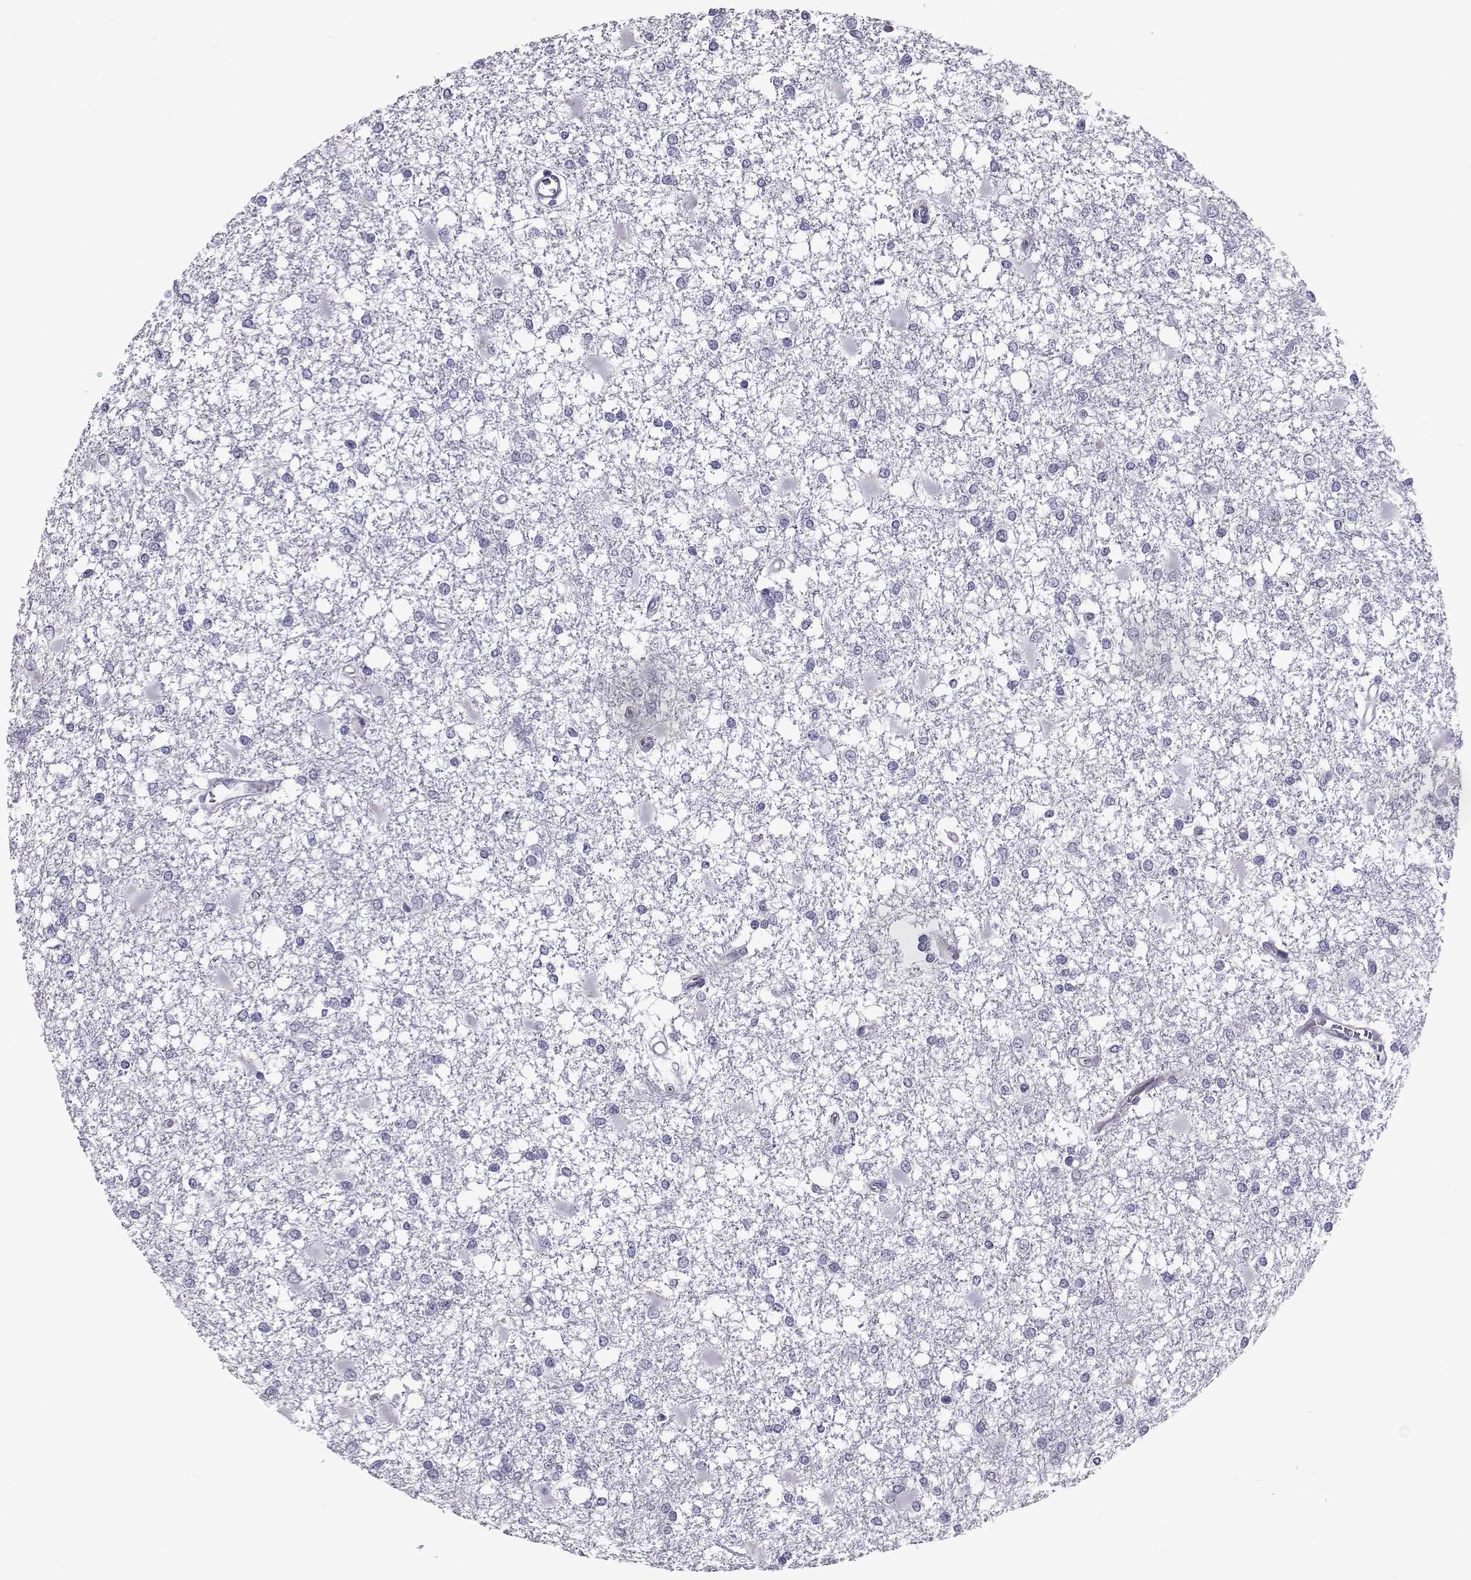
{"staining": {"intensity": "negative", "quantity": "none", "location": "none"}, "tissue": "glioma", "cell_type": "Tumor cells", "image_type": "cancer", "snomed": [{"axis": "morphology", "description": "Glioma, malignant, High grade"}, {"axis": "topography", "description": "Cerebral cortex"}], "caption": "Human glioma stained for a protein using immunohistochemistry shows no expression in tumor cells.", "gene": "COL22A1", "patient": {"sex": "male", "age": 79}}